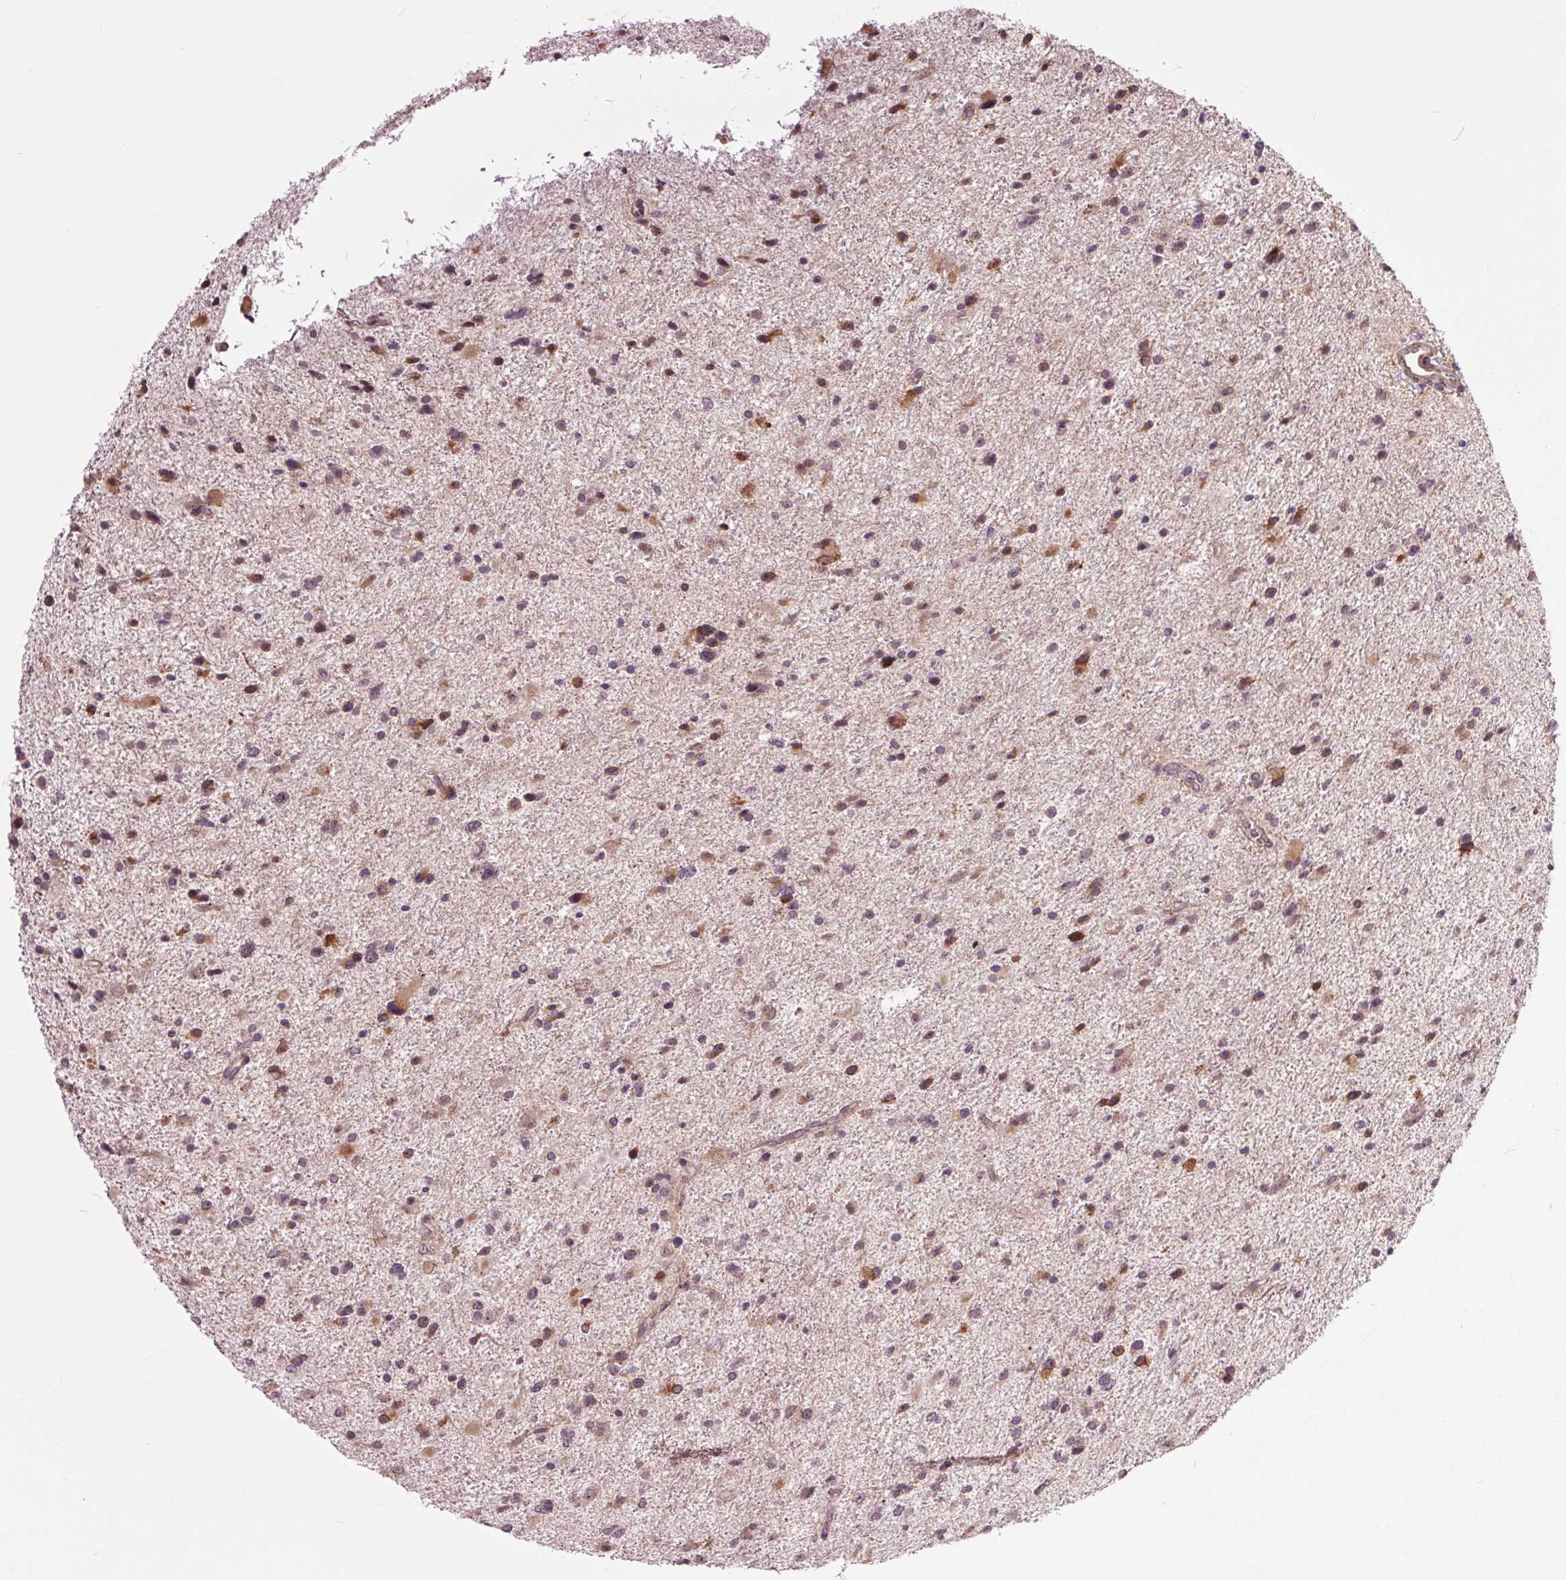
{"staining": {"intensity": "weak", "quantity": "<25%", "location": "cytoplasmic/membranous,nuclear"}, "tissue": "glioma", "cell_type": "Tumor cells", "image_type": "cancer", "snomed": [{"axis": "morphology", "description": "Glioma, malignant, Low grade"}, {"axis": "topography", "description": "Brain"}], "caption": "Immunohistochemistry (IHC) image of human glioma stained for a protein (brown), which demonstrates no positivity in tumor cells.", "gene": "HAUS5", "patient": {"sex": "female", "age": 32}}